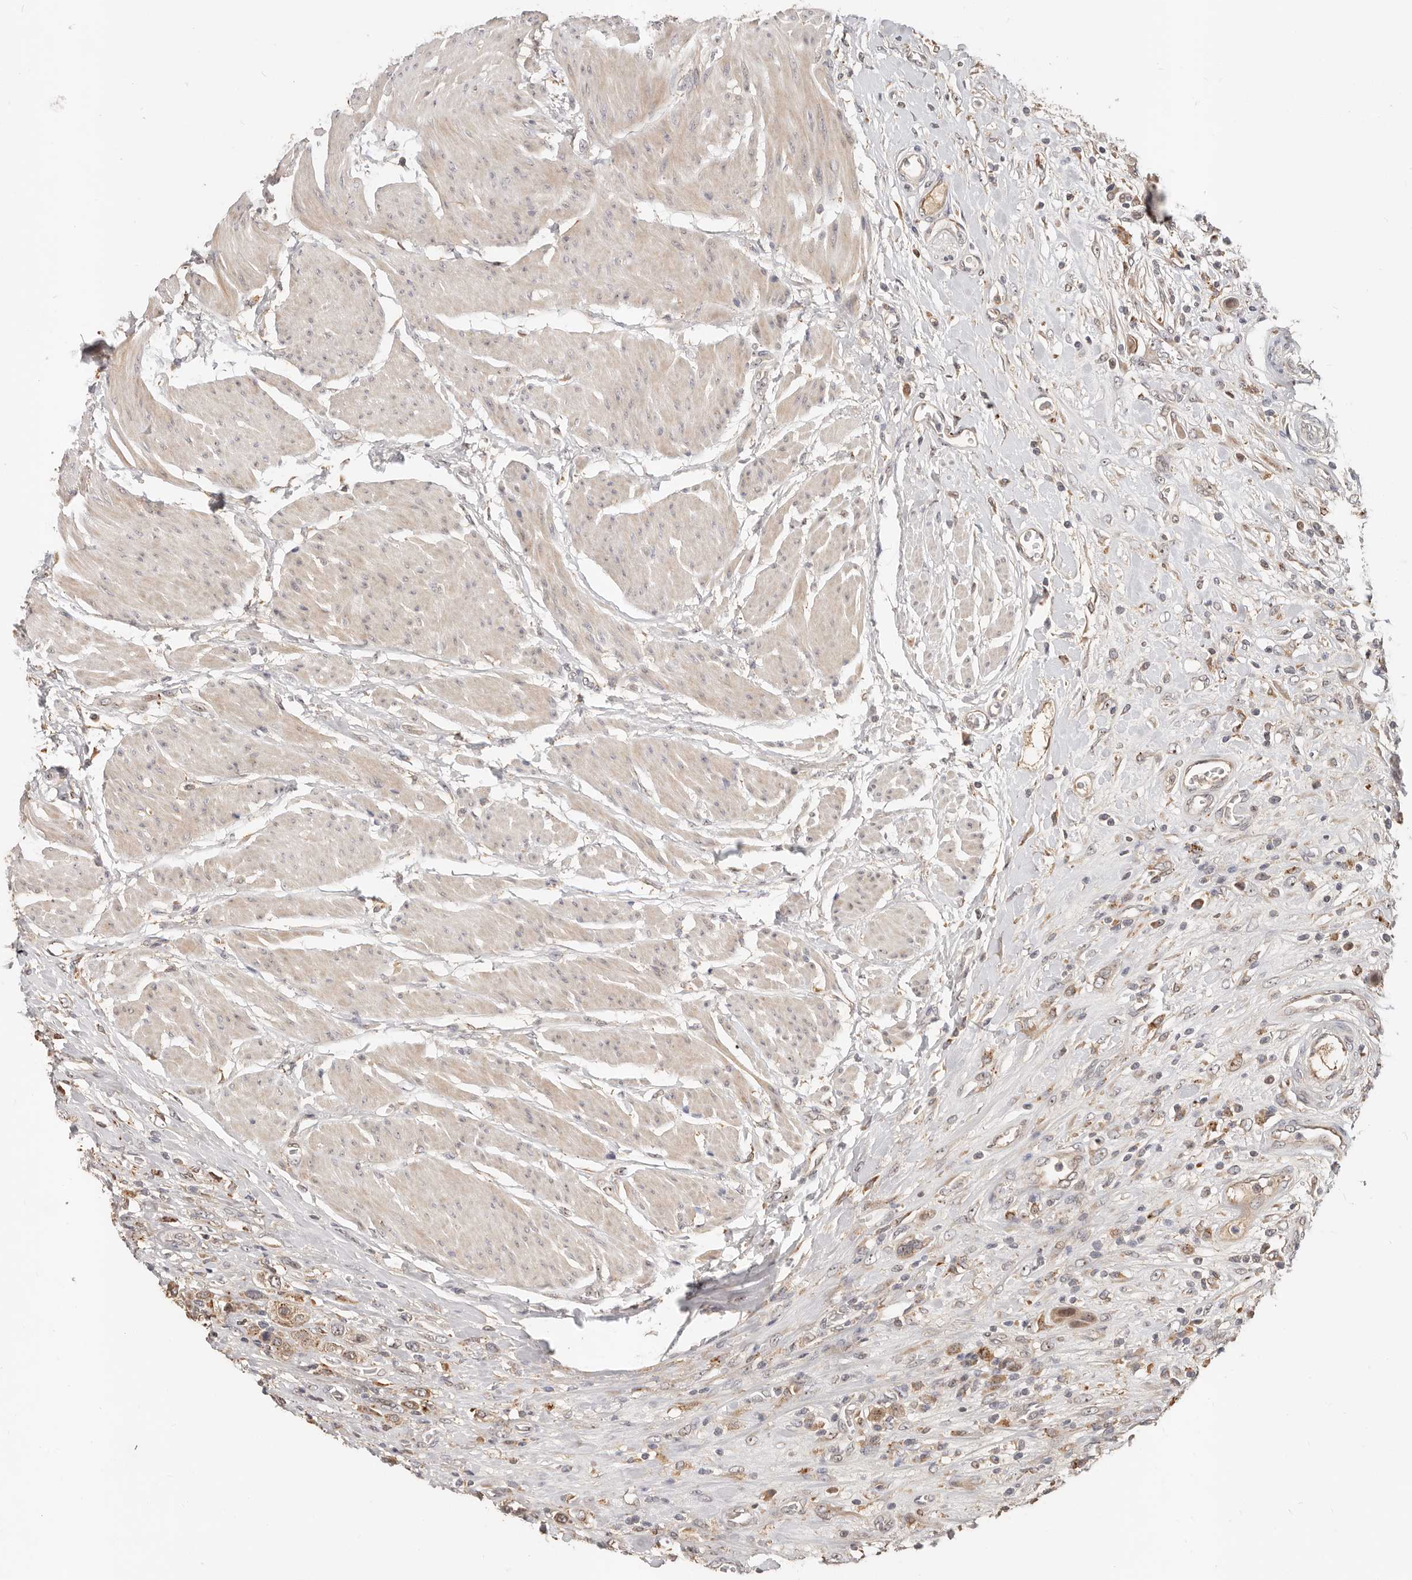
{"staining": {"intensity": "moderate", "quantity": "<25%", "location": "cytoplasmic/membranous"}, "tissue": "urothelial cancer", "cell_type": "Tumor cells", "image_type": "cancer", "snomed": [{"axis": "morphology", "description": "Urothelial carcinoma, High grade"}, {"axis": "topography", "description": "Urinary bladder"}], "caption": "There is low levels of moderate cytoplasmic/membranous expression in tumor cells of urothelial cancer, as demonstrated by immunohistochemical staining (brown color).", "gene": "ZRANB1", "patient": {"sex": "male", "age": 50}}